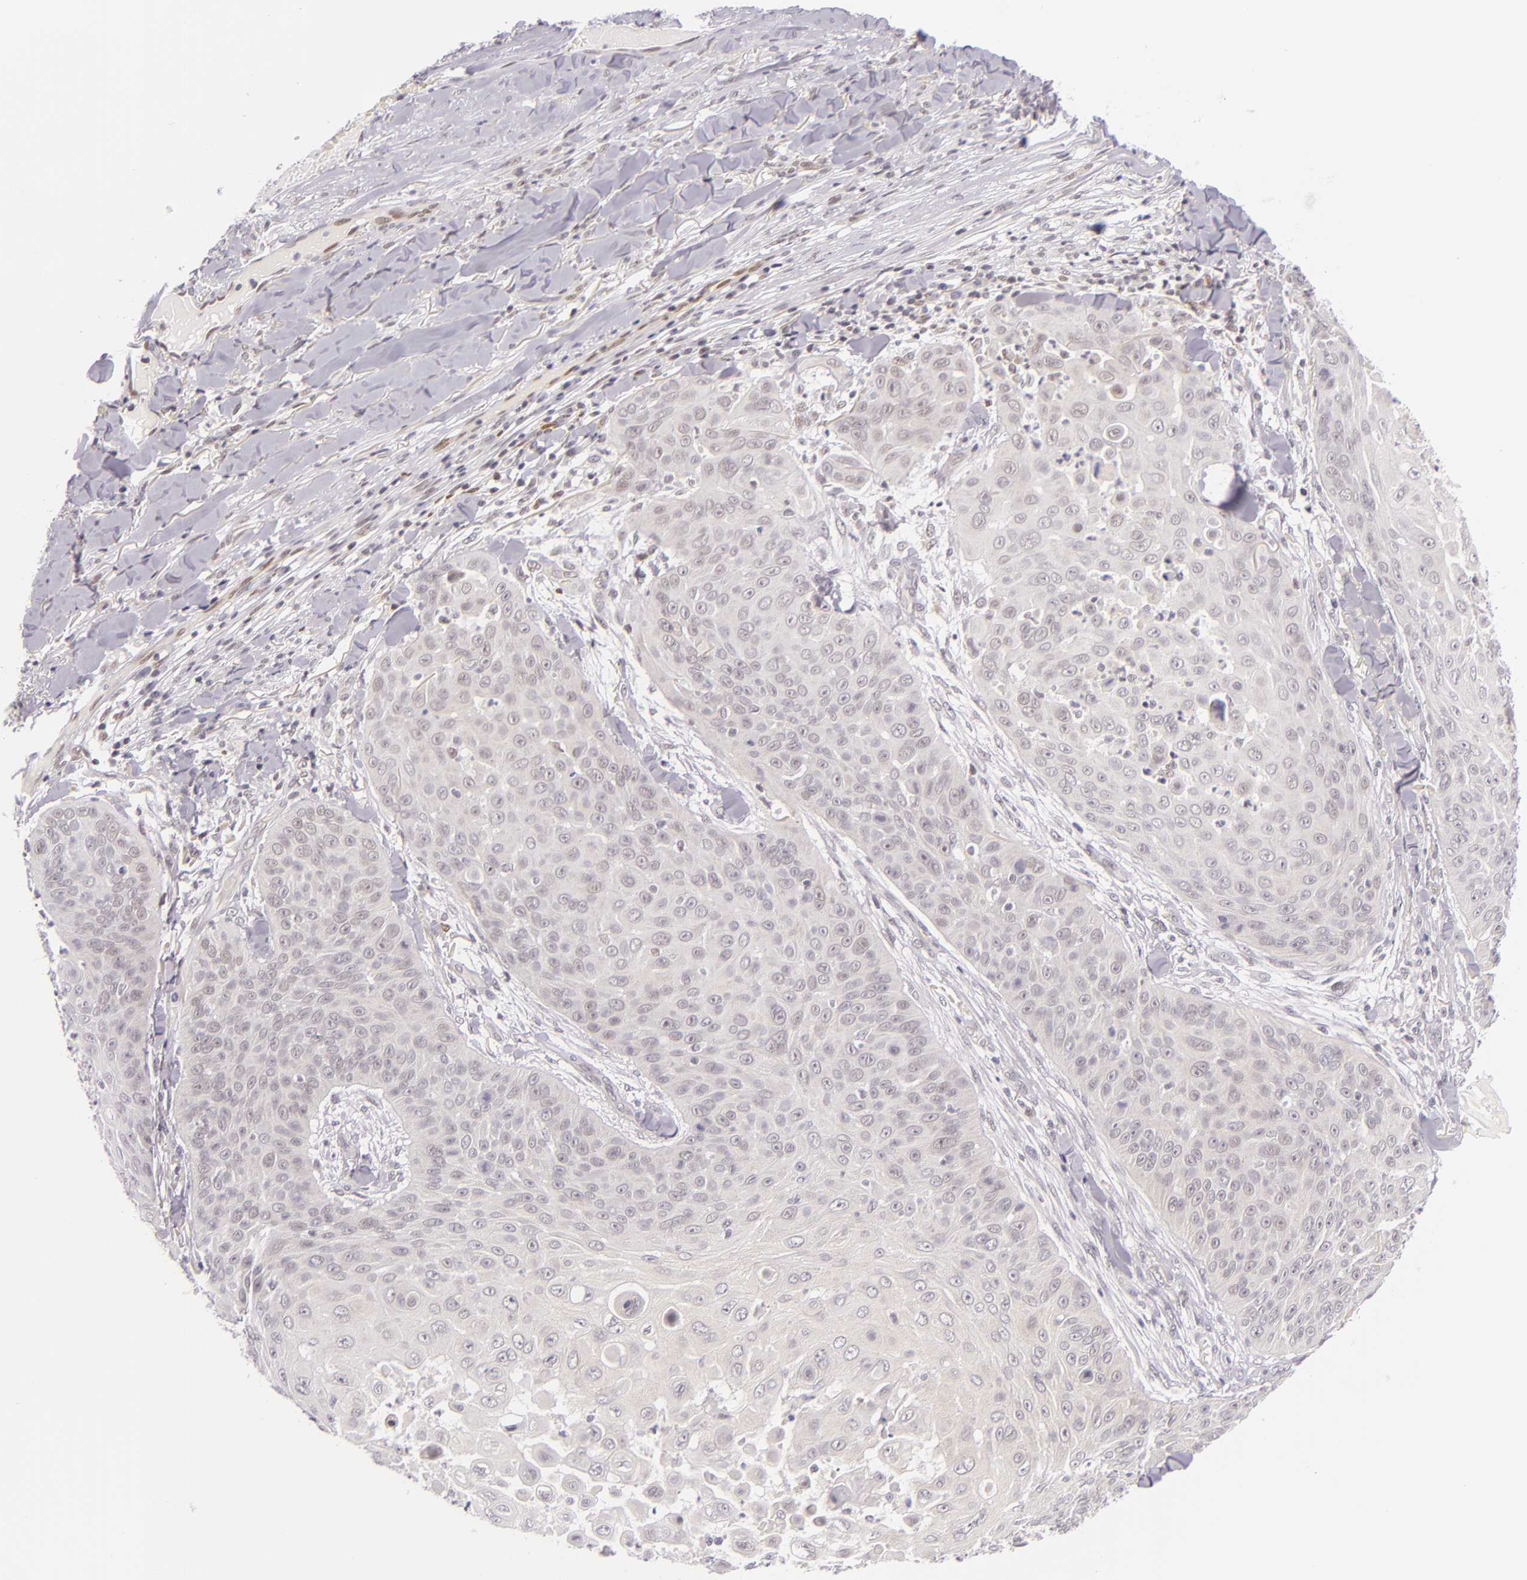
{"staining": {"intensity": "negative", "quantity": "none", "location": "none"}, "tissue": "skin cancer", "cell_type": "Tumor cells", "image_type": "cancer", "snomed": [{"axis": "morphology", "description": "Squamous cell carcinoma, NOS"}, {"axis": "topography", "description": "Skin"}], "caption": "Immunohistochemistry of human squamous cell carcinoma (skin) reveals no staining in tumor cells. Nuclei are stained in blue.", "gene": "BCL3", "patient": {"sex": "male", "age": 82}}